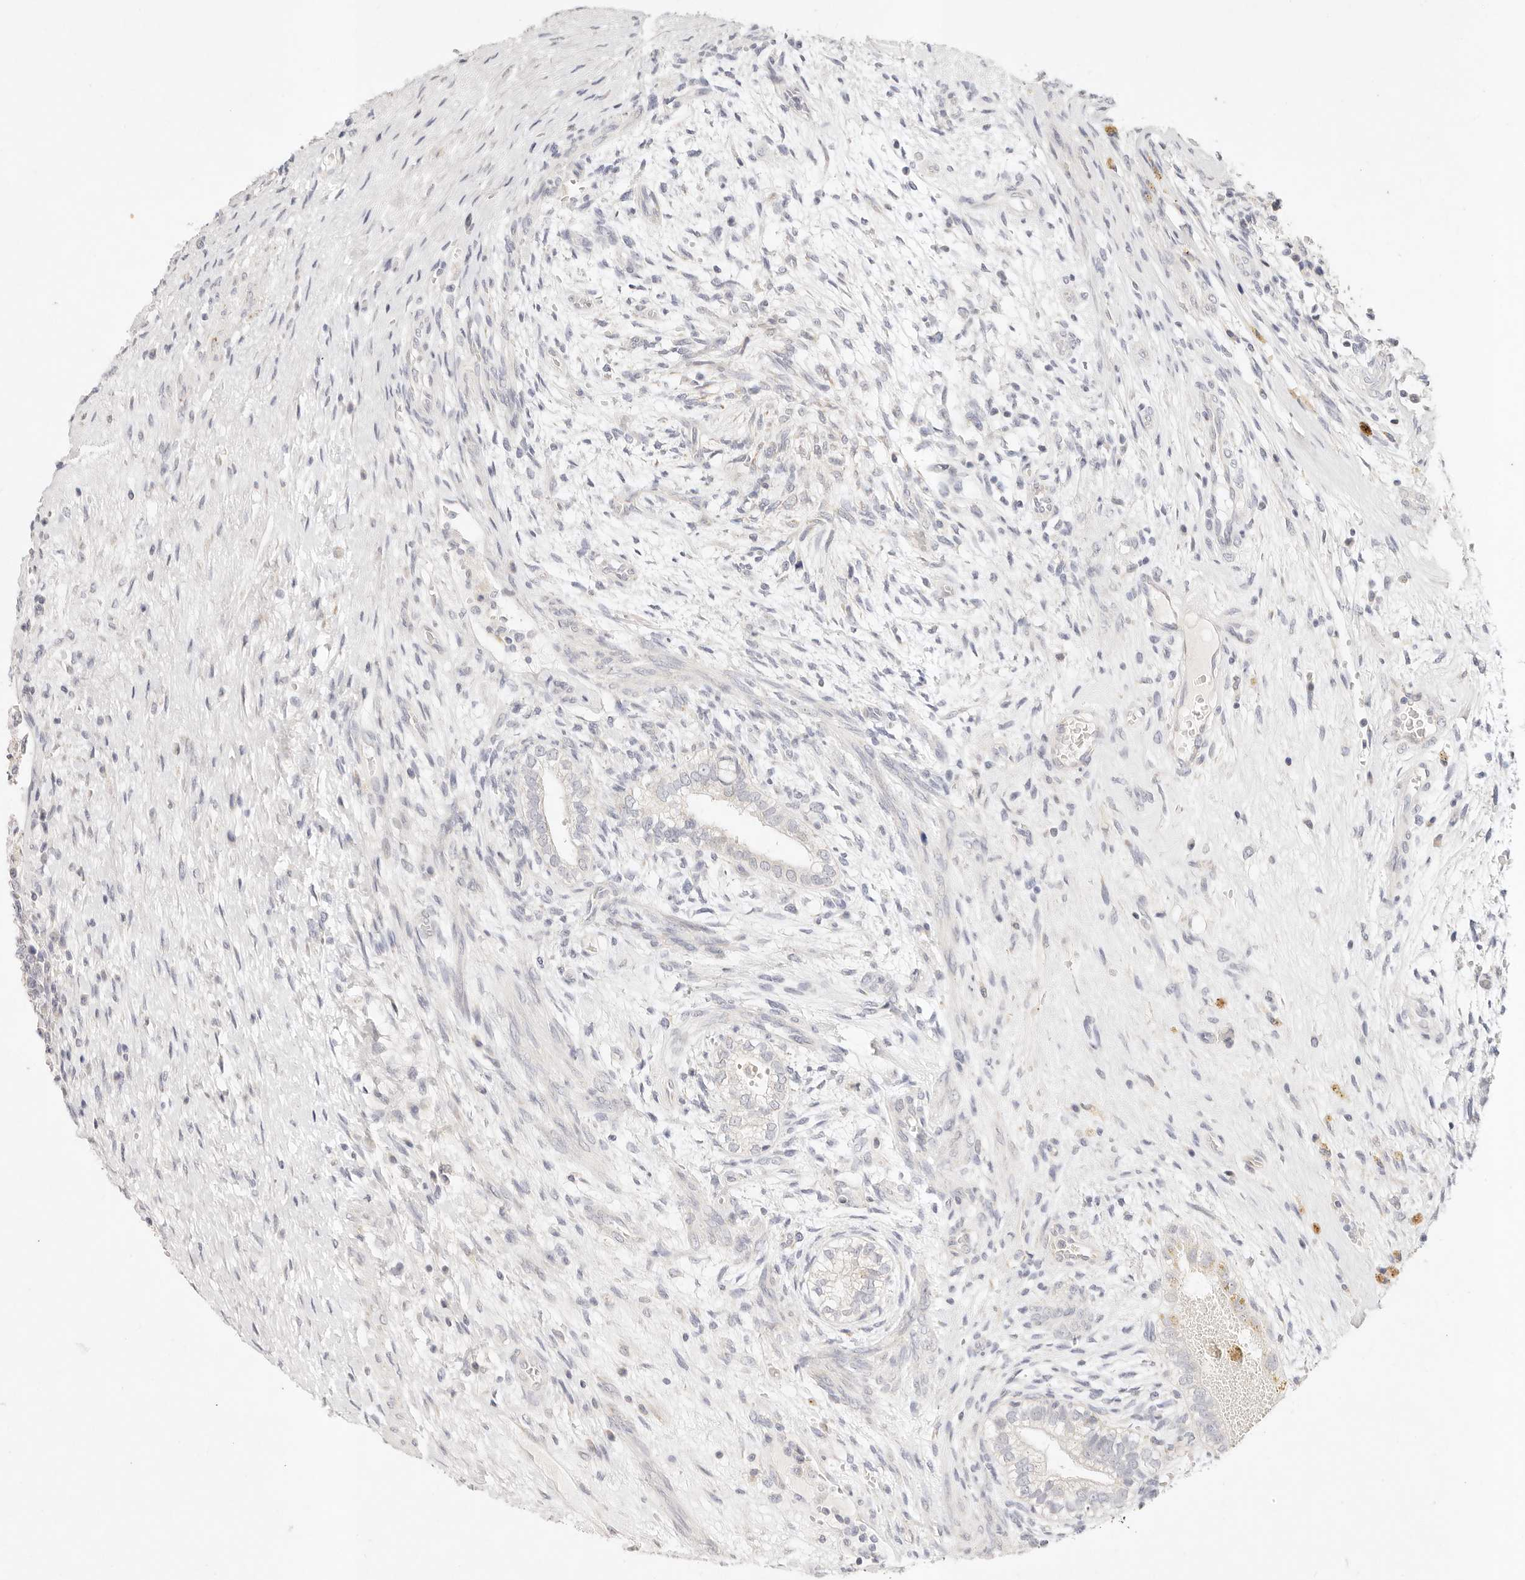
{"staining": {"intensity": "negative", "quantity": "none", "location": "none"}, "tissue": "testis cancer", "cell_type": "Tumor cells", "image_type": "cancer", "snomed": [{"axis": "morphology", "description": "Carcinoma, Embryonal, NOS"}, {"axis": "topography", "description": "Testis"}], "caption": "This is an IHC micrograph of embryonal carcinoma (testis). There is no positivity in tumor cells.", "gene": "GPR156", "patient": {"sex": "male", "age": 26}}